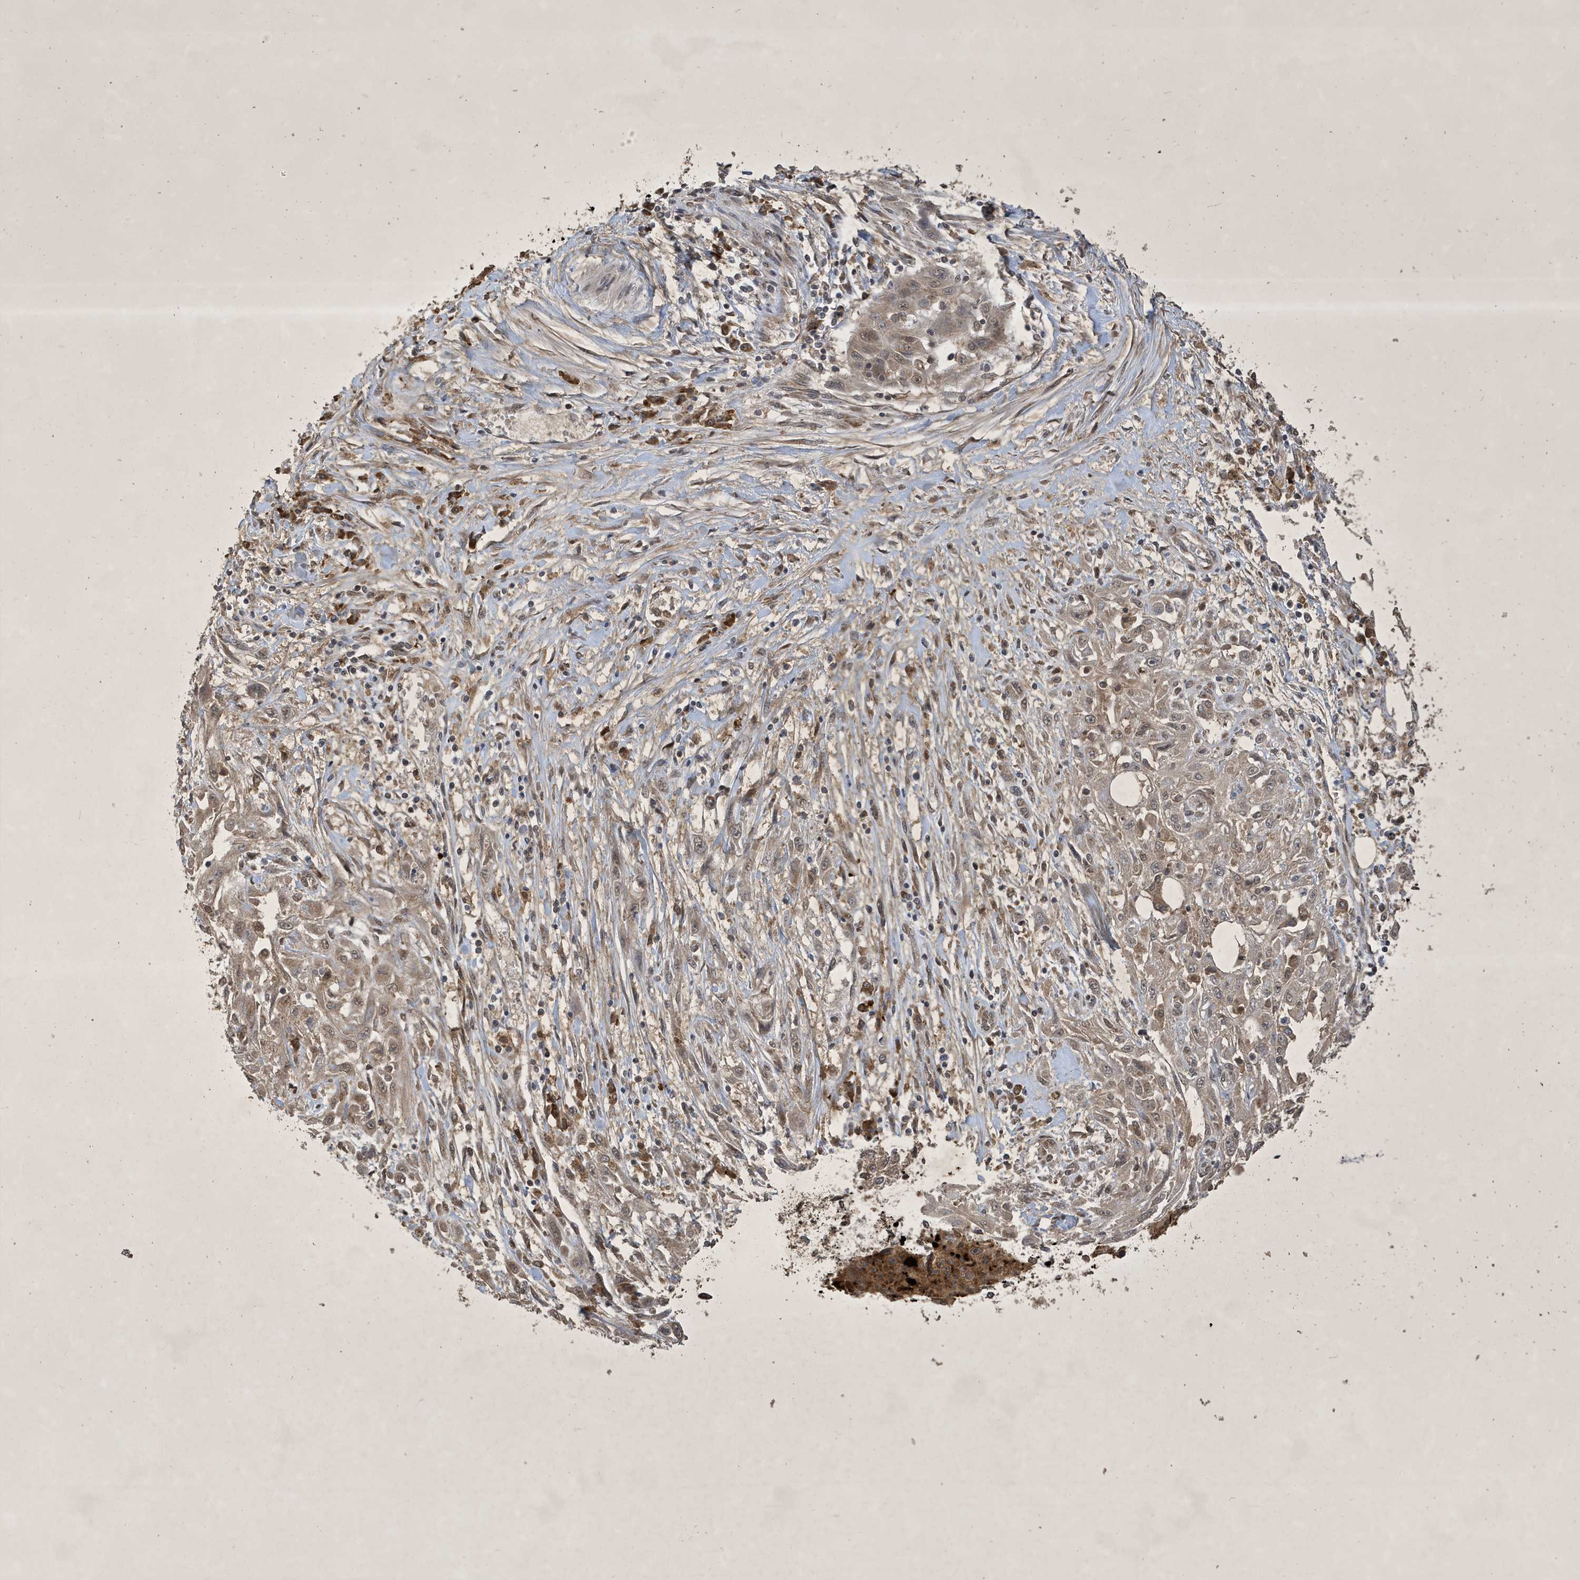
{"staining": {"intensity": "weak", "quantity": ">75%", "location": "cytoplasmic/membranous,nuclear"}, "tissue": "skin cancer", "cell_type": "Tumor cells", "image_type": "cancer", "snomed": [{"axis": "morphology", "description": "Squamous cell carcinoma, NOS"}, {"axis": "morphology", "description": "Squamous cell carcinoma, metastatic, NOS"}, {"axis": "topography", "description": "Skin"}, {"axis": "topography", "description": "Lymph node"}], "caption": "Protein staining by immunohistochemistry reveals weak cytoplasmic/membranous and nuclear positivity in approximately >75% of tumor cells in skin cancer.", "gene": "STX10", "patient": {"sex": "male", "age": 75}}